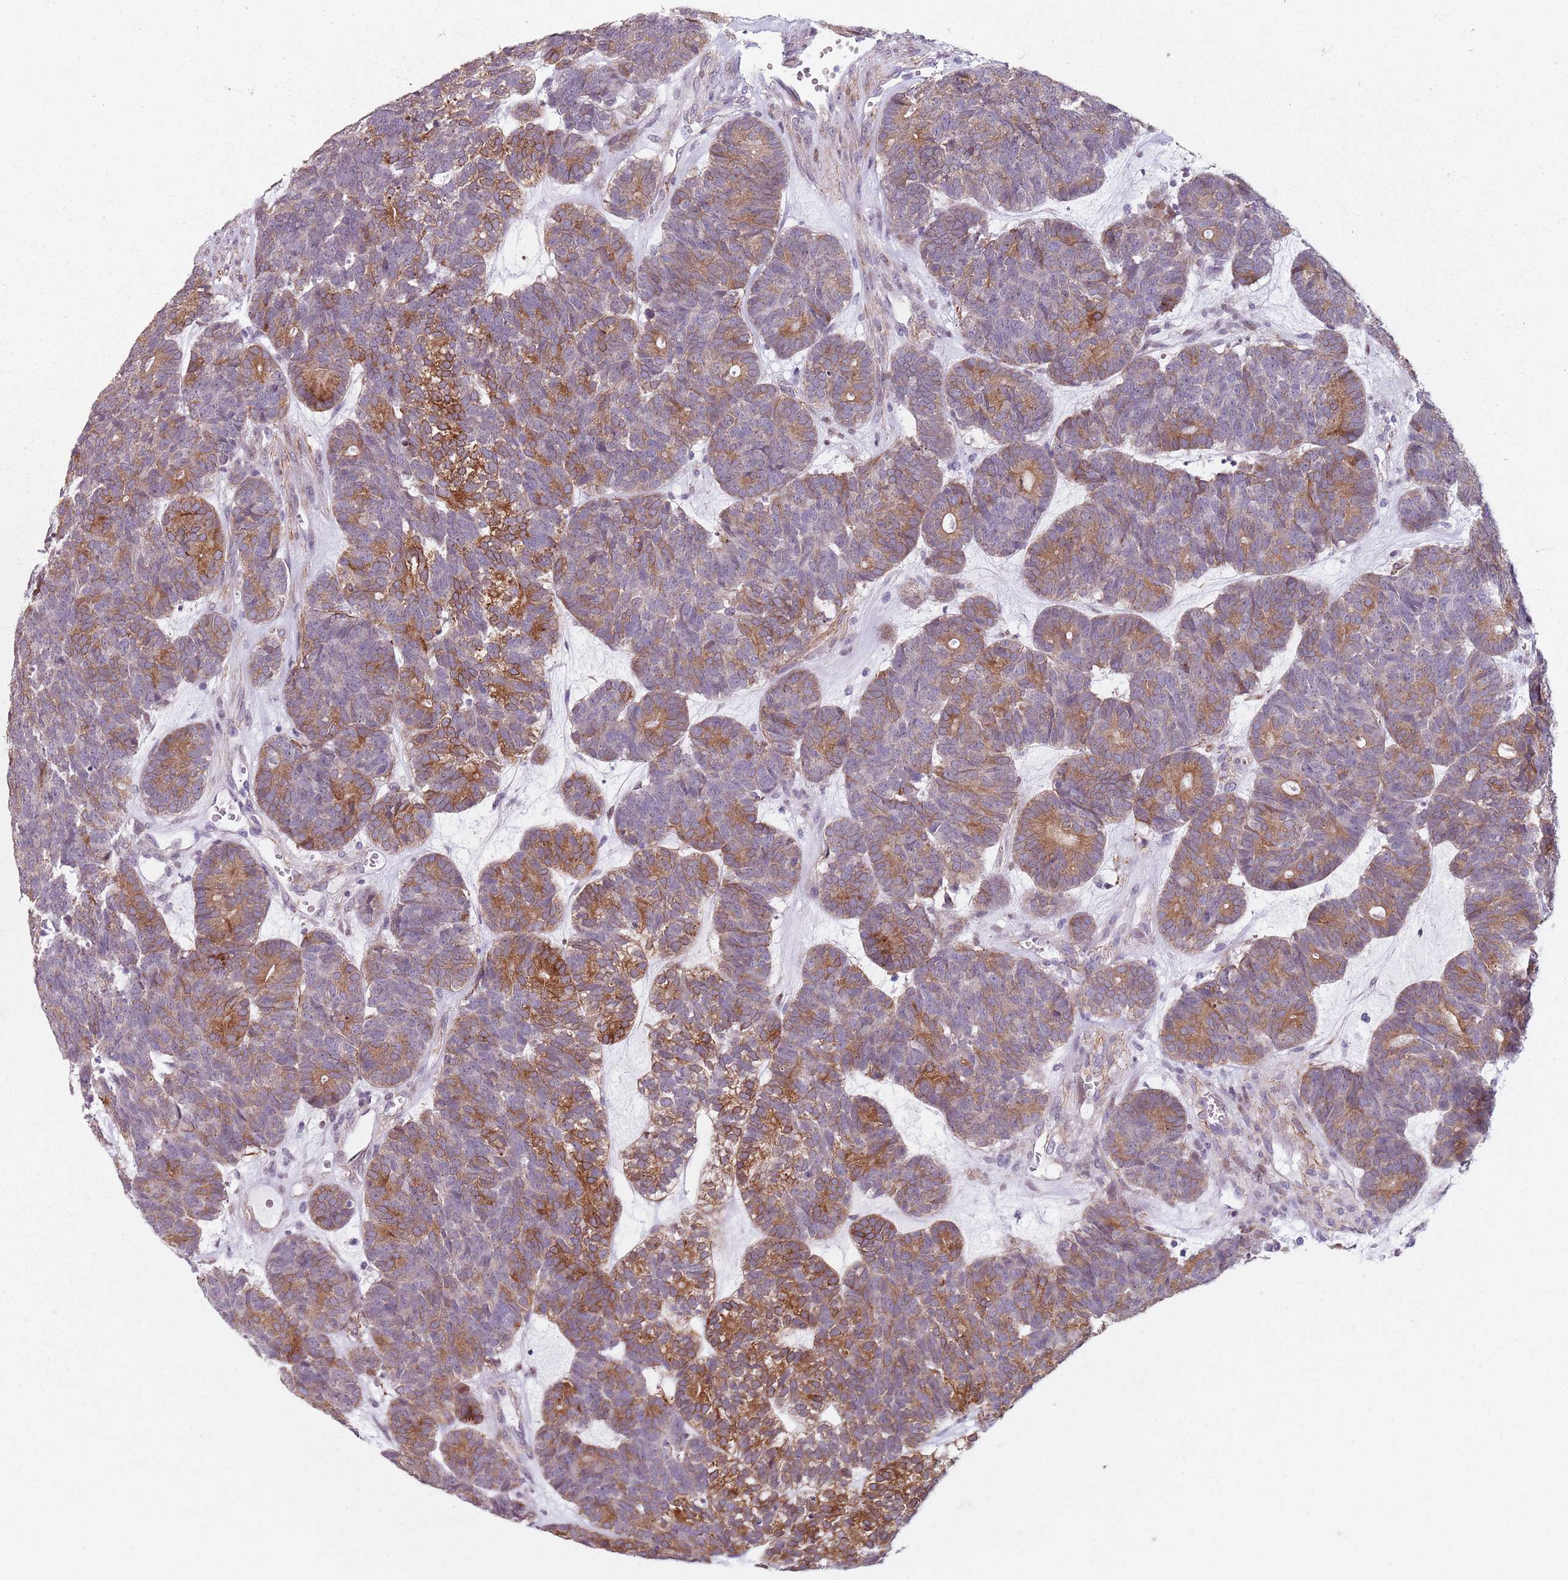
{"staining": {"intensity": "moderate", "quantity": "25%-75%", "location": "cytoplasmic/membranous"}, "tissue": "head and neck cancer", "cell_type": "Tumor cells", "image_type": "cancer", "snomed": [{"axis": "morphology", "description": "Adenocarcinoma, NOS"}, {"axis": "topography", "description": "Head-Neck"}], "caption": "Immunohistochemical staining of human head and neck adenocarcinoma displays medium levels of moderate cytoplasmic/membranous protein expression in about 25%-75% of tumor cells.", "gene": "TMC4", "patient": {"sex": "female", "age": 81}}